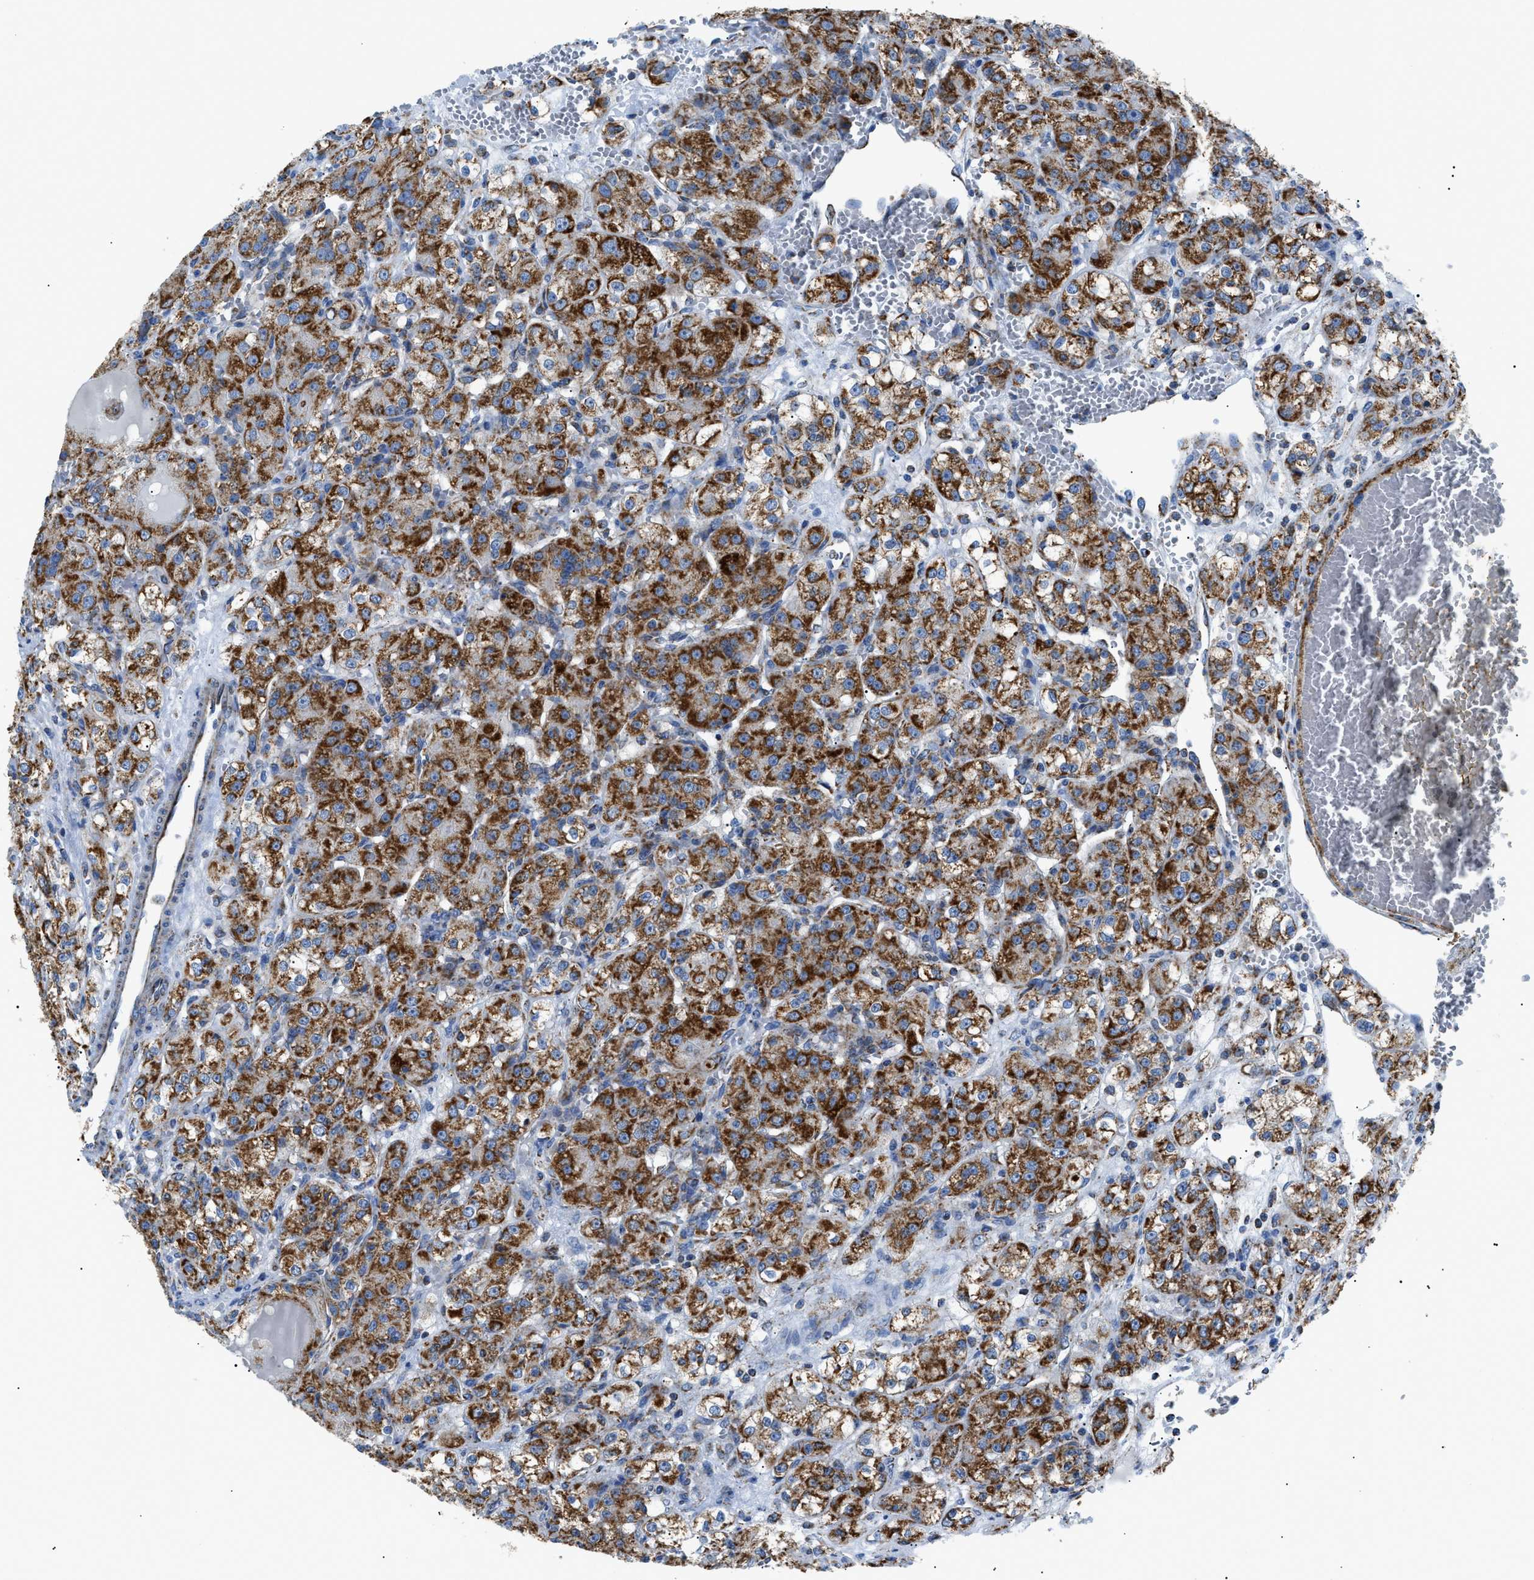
{"staining": {"intensity": "strong", "quantity": ">75%", "location": "cytoplasmic/membranous"}, "tissue": "renal cancer", "cell_type": "Tumor cells", "image_type": "cancer", "snomed": [{"axis": "morphology", "description": "Normal tissue, NOS"}, {"axis": "morphology", "description": "Adenocarcinoma, NOS"}, {"axis": "topography", "description": "Kidney"}], "caption": "Protein expression analysis of human renal adenocarcinoma reveals strong cytoplasmic/membranous positivity in about >75% of tumor cells. (DAB IHC with brightfield microscopy, high magnification).", "gene": "PHB2", "patient": {"sex": "male", "age": 61}}